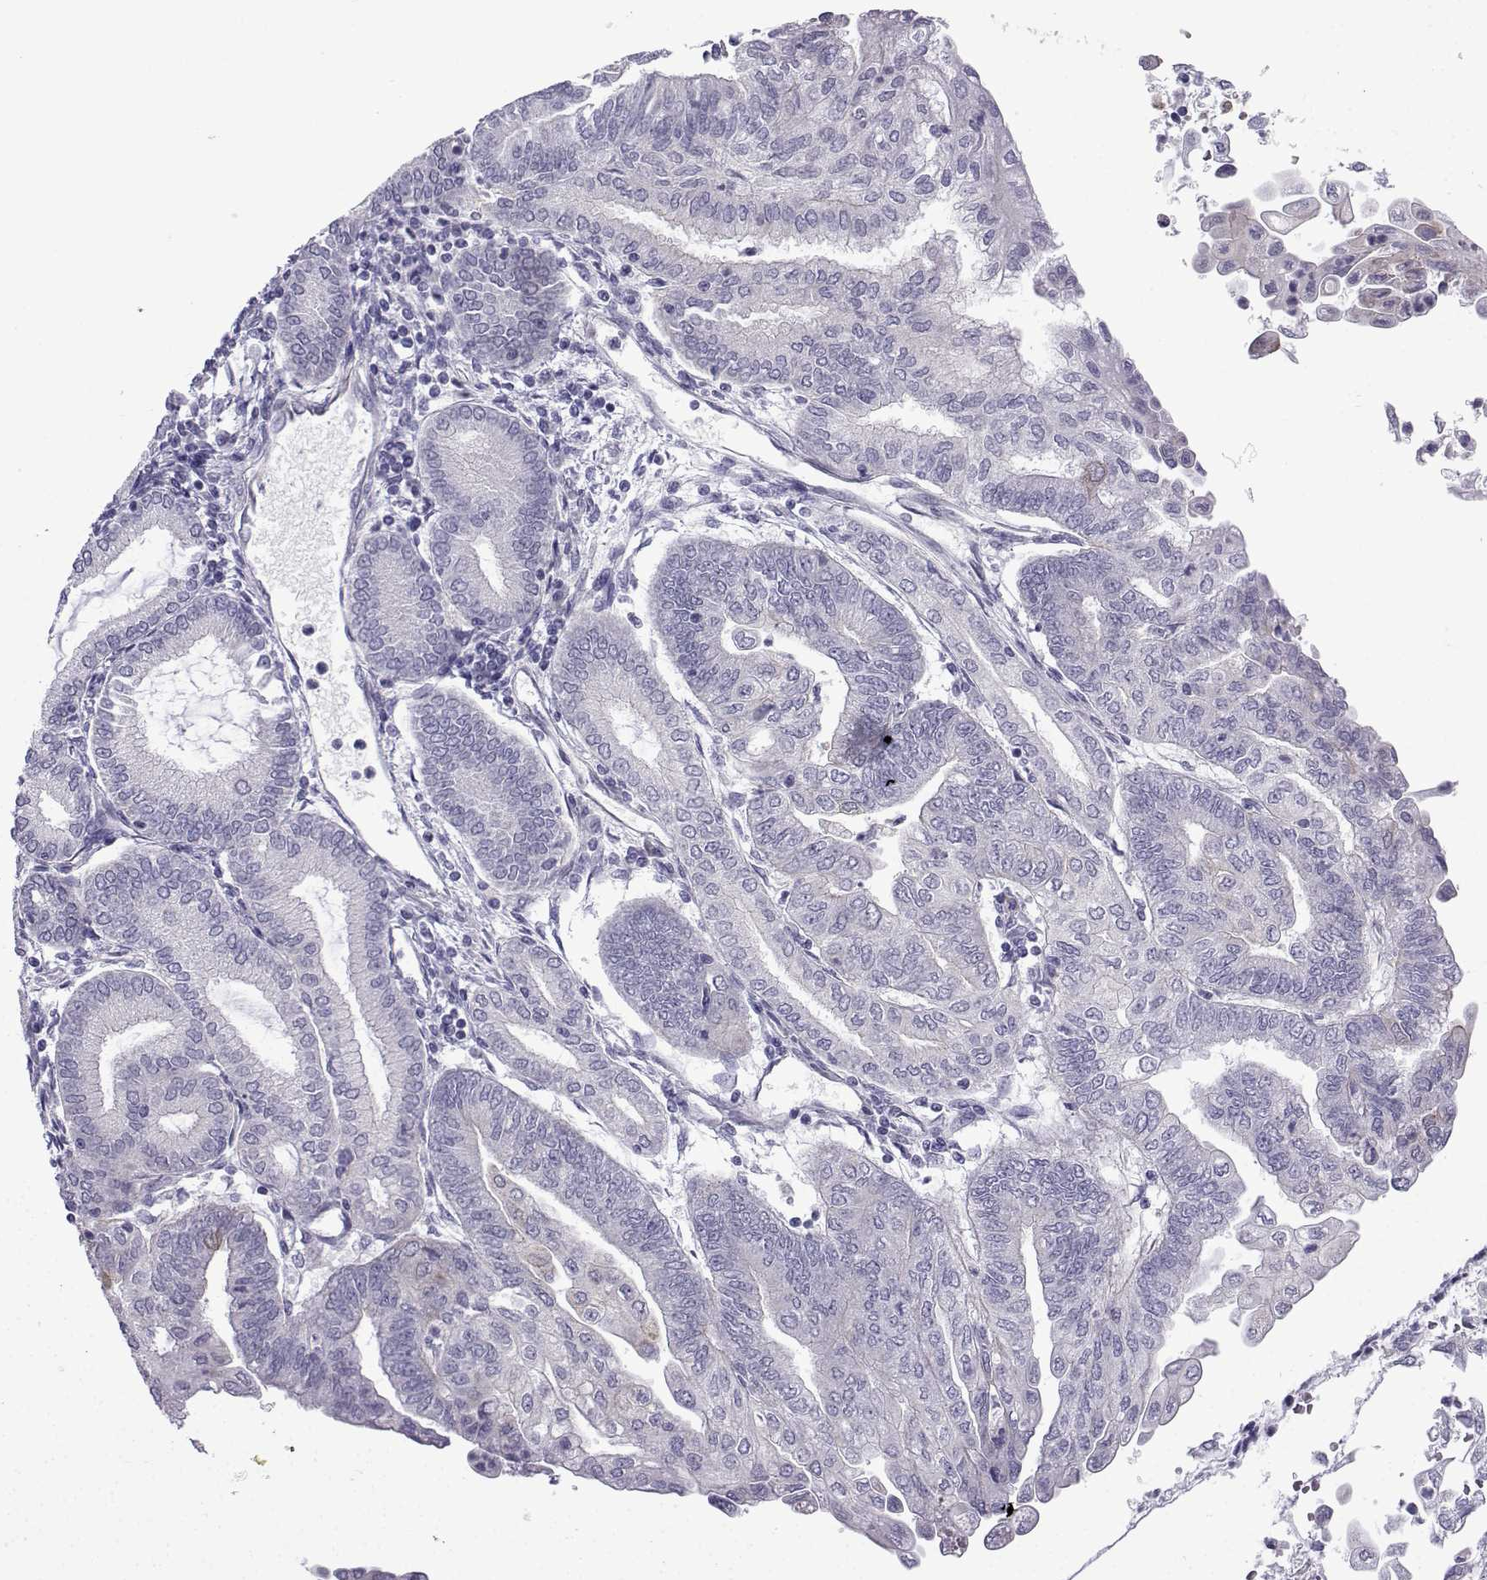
{"staining": {"intensity": "negative", "quantity": "none", "location": "none"}, "tissue": "endometrial cancer", "cell_type": "Tumor cells", "image_type": "cancer", "snomed": [{"axis": "morphology", "description": "Adenocarcinoma, NOS"}, {"axis": "topography", "description": "Endometrium"}], "caption": "High magnification brightfield microscopy of endometrial adenocarcinoma stained with DAB (3,3'-diaminobenzidine) (brown) and counterstained with hematoxylin (blue): tumor cells show no significant positivity.", "gene": "CFAP53", "patient": {"sex": "female", "age": 55}}